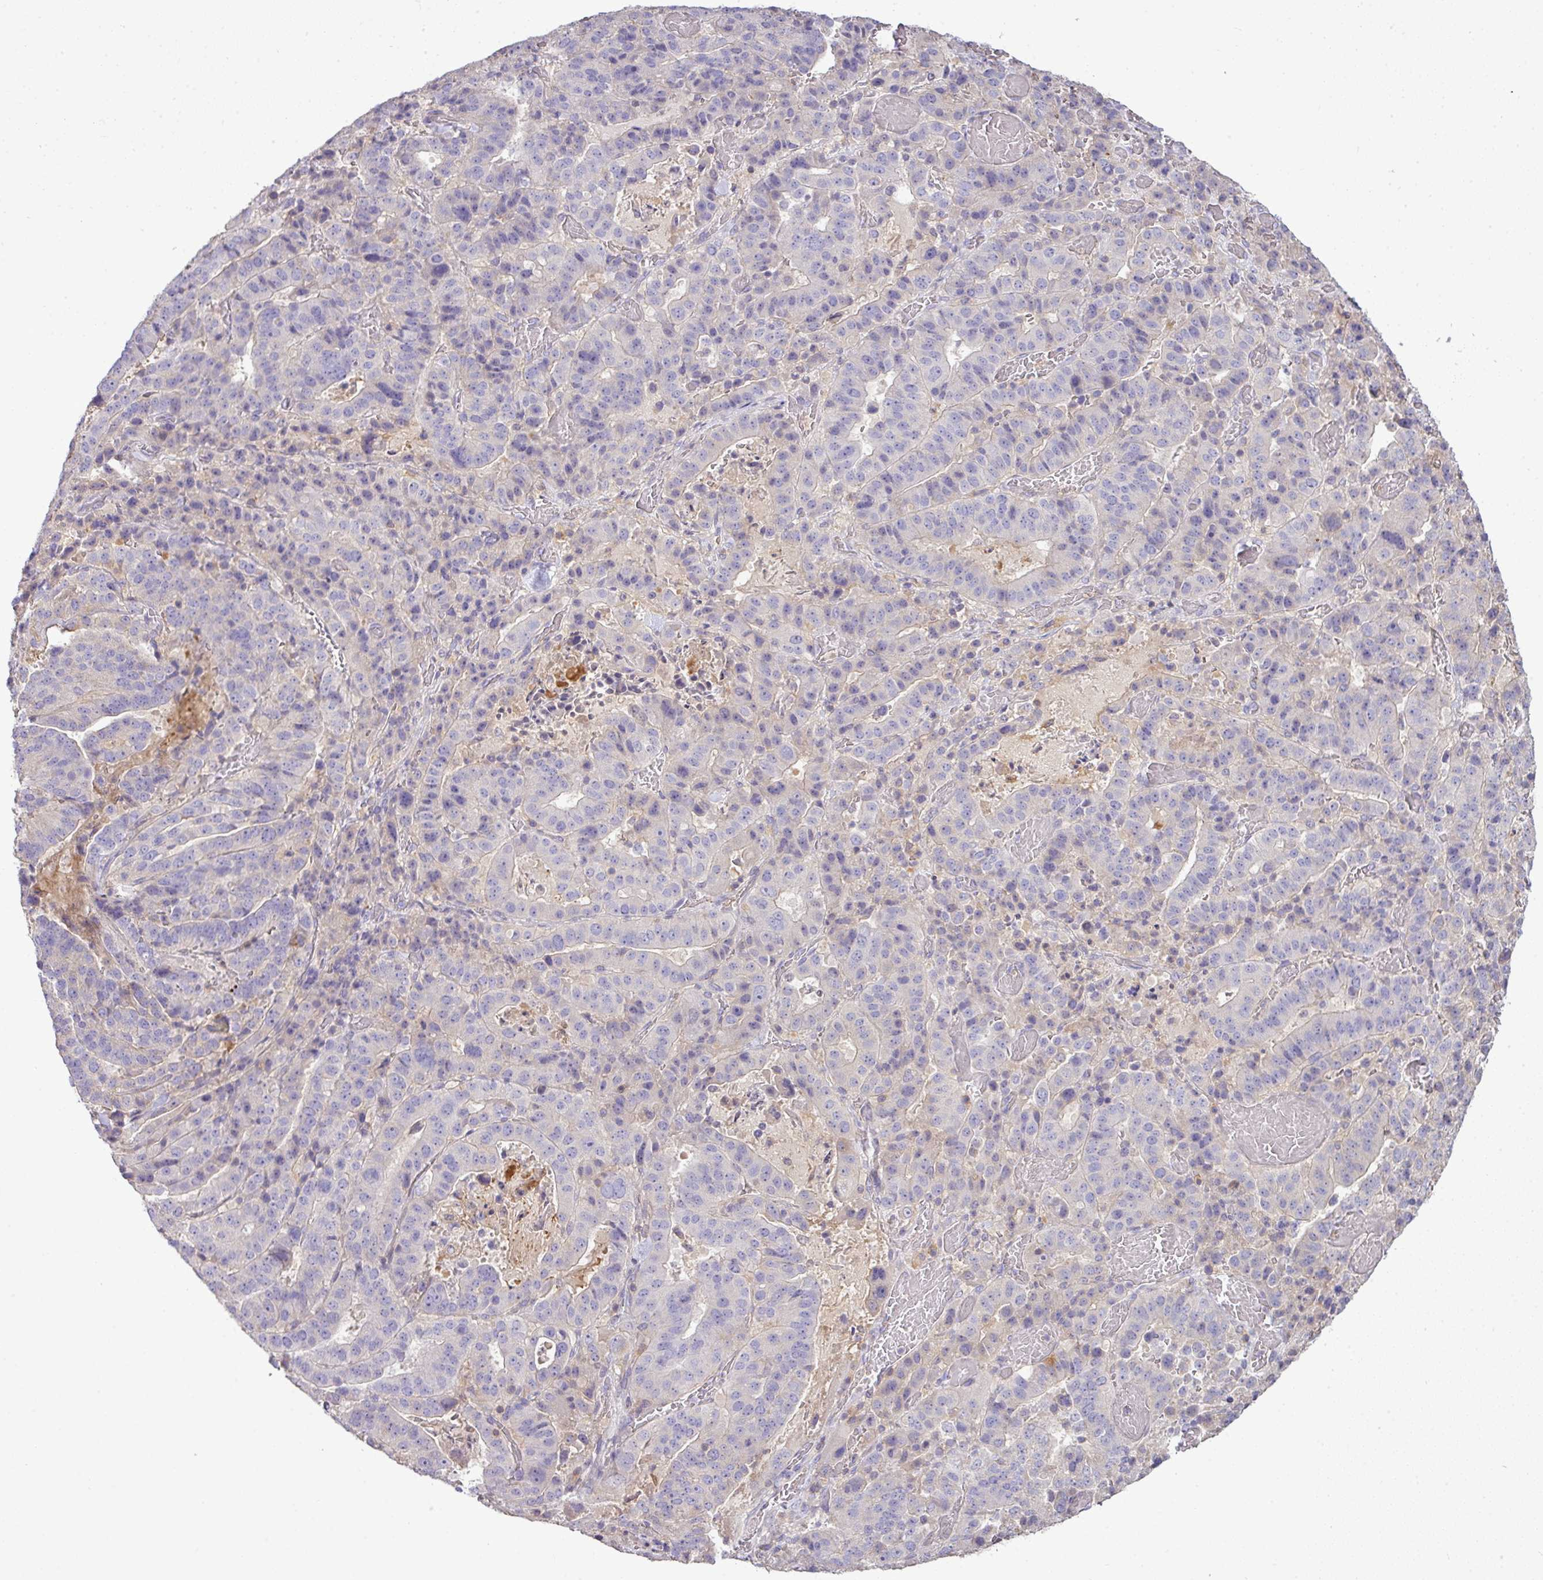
{"staining": {"intensity": "negative", "quantity": "none", "location": "none"}, "tissue": "stomach cancer", "cell_type": "Tumor cells", "image_type": "cancer", "snomed": [{"axis": "morphology", "description": "Adenocarcinoma, NOS"}, {"axis": "topography", "description": "Stomach"}], "caption": "An immunohistochemistry (IHC) image of stomach cancer (adenocarcinoma) is shown. There is no staining in tumor cells of stomach cancer (adenocarcinoma).", "gene": "STAT5A", "patient": {"sex": "male", "age": 48}}